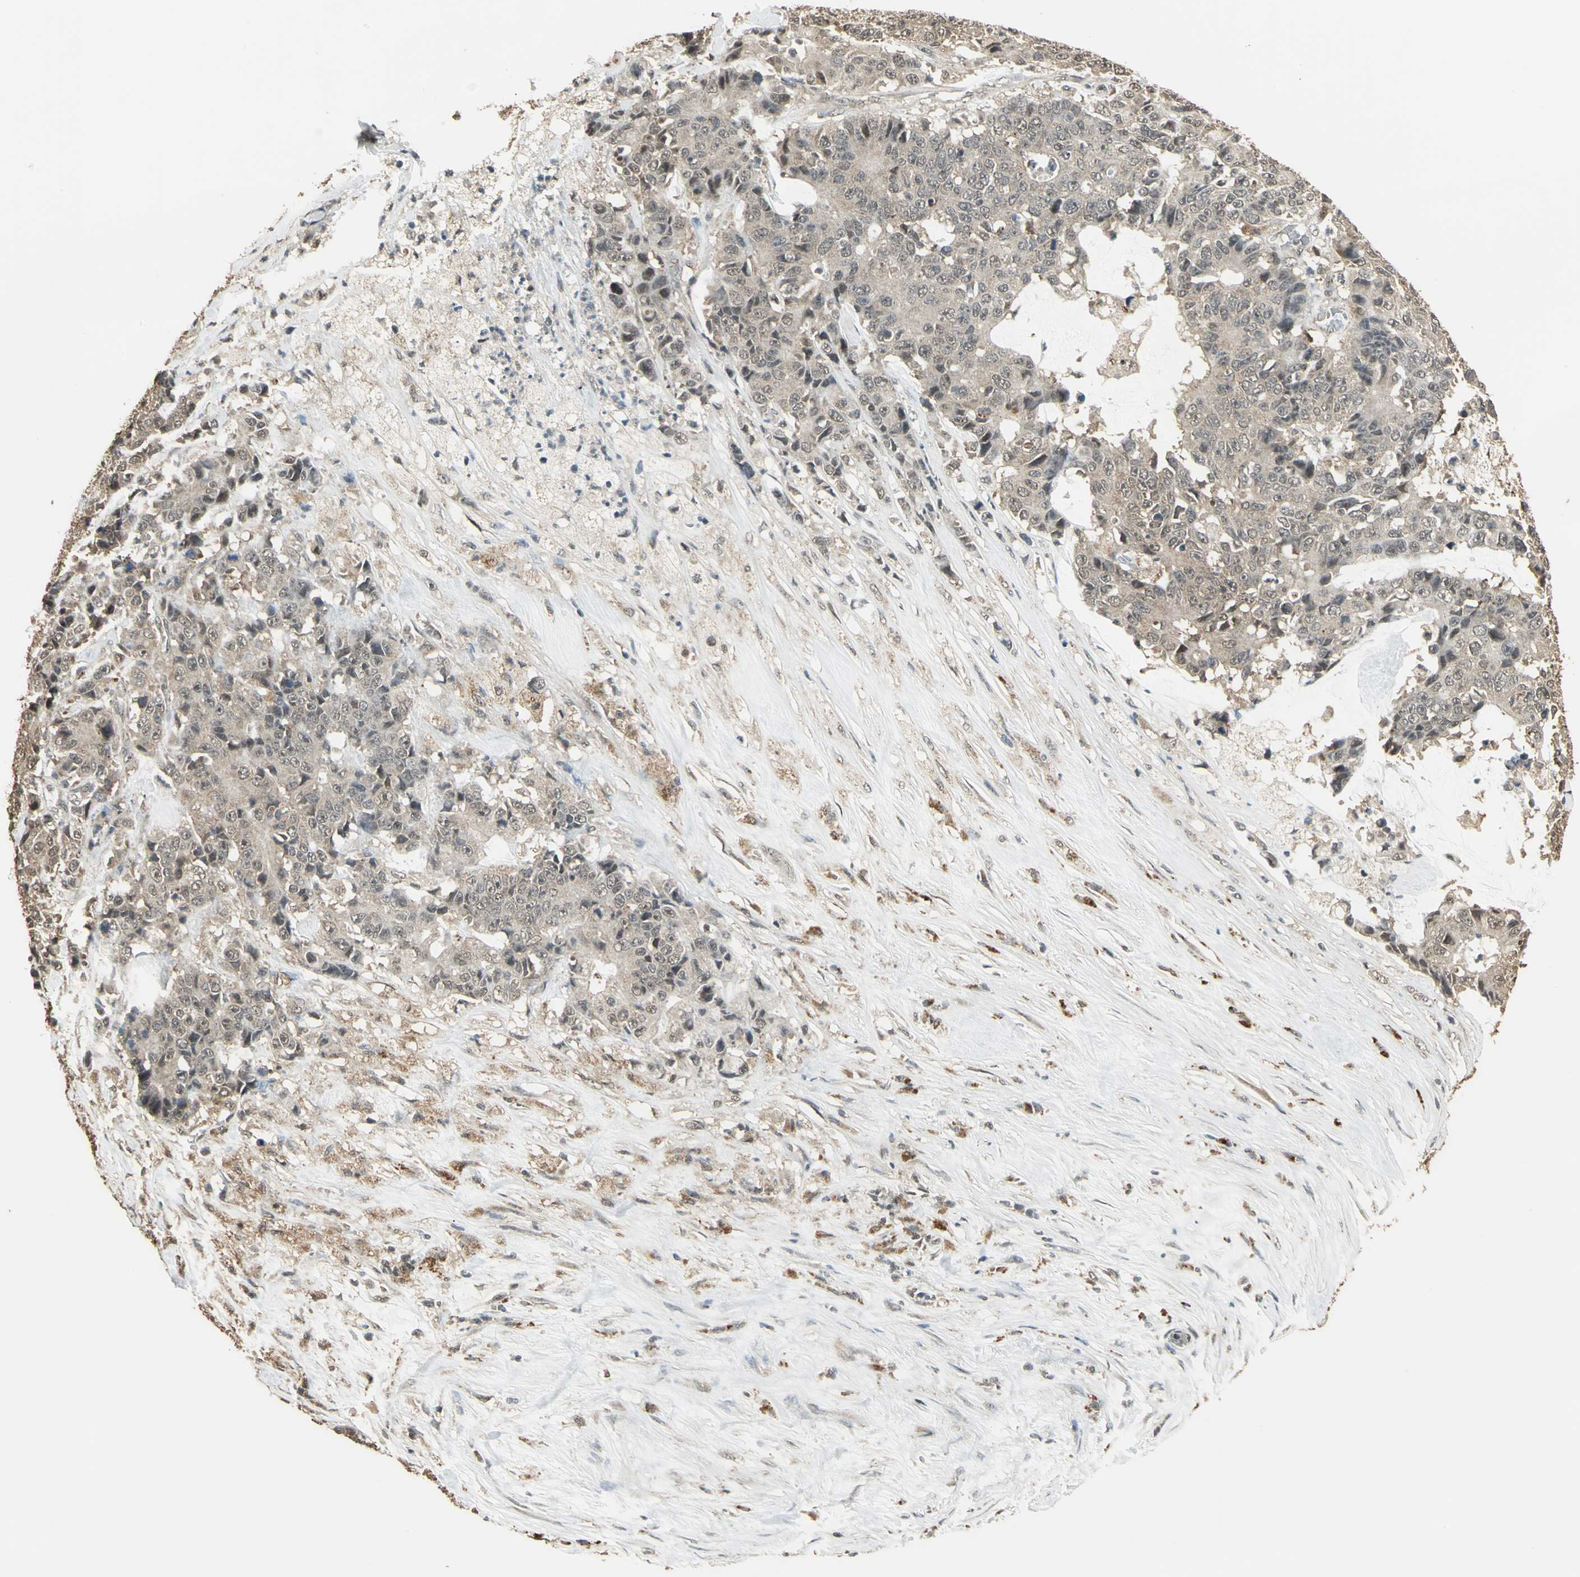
{"staining": {"intensity": "weak", "quantity": ">75%", "location": "cytoplasmic/membranous"}, "tissue": "colorectal cancer", "cell_type": "Tumor cells", "image_type": "cancer", "snomed": [{"axis": "morphology", "description": "Adenocarcinoma, NOS"}, {"axis": "topography", "description": "Rectum"}], "caption": "Protein analysis of colorectal cancer tissue shows weak cytoplasmic/membranous expression in about >75% of tumor cells.", "gene": "UCHL5", "patient": {"sex": "male", "age": 77}}